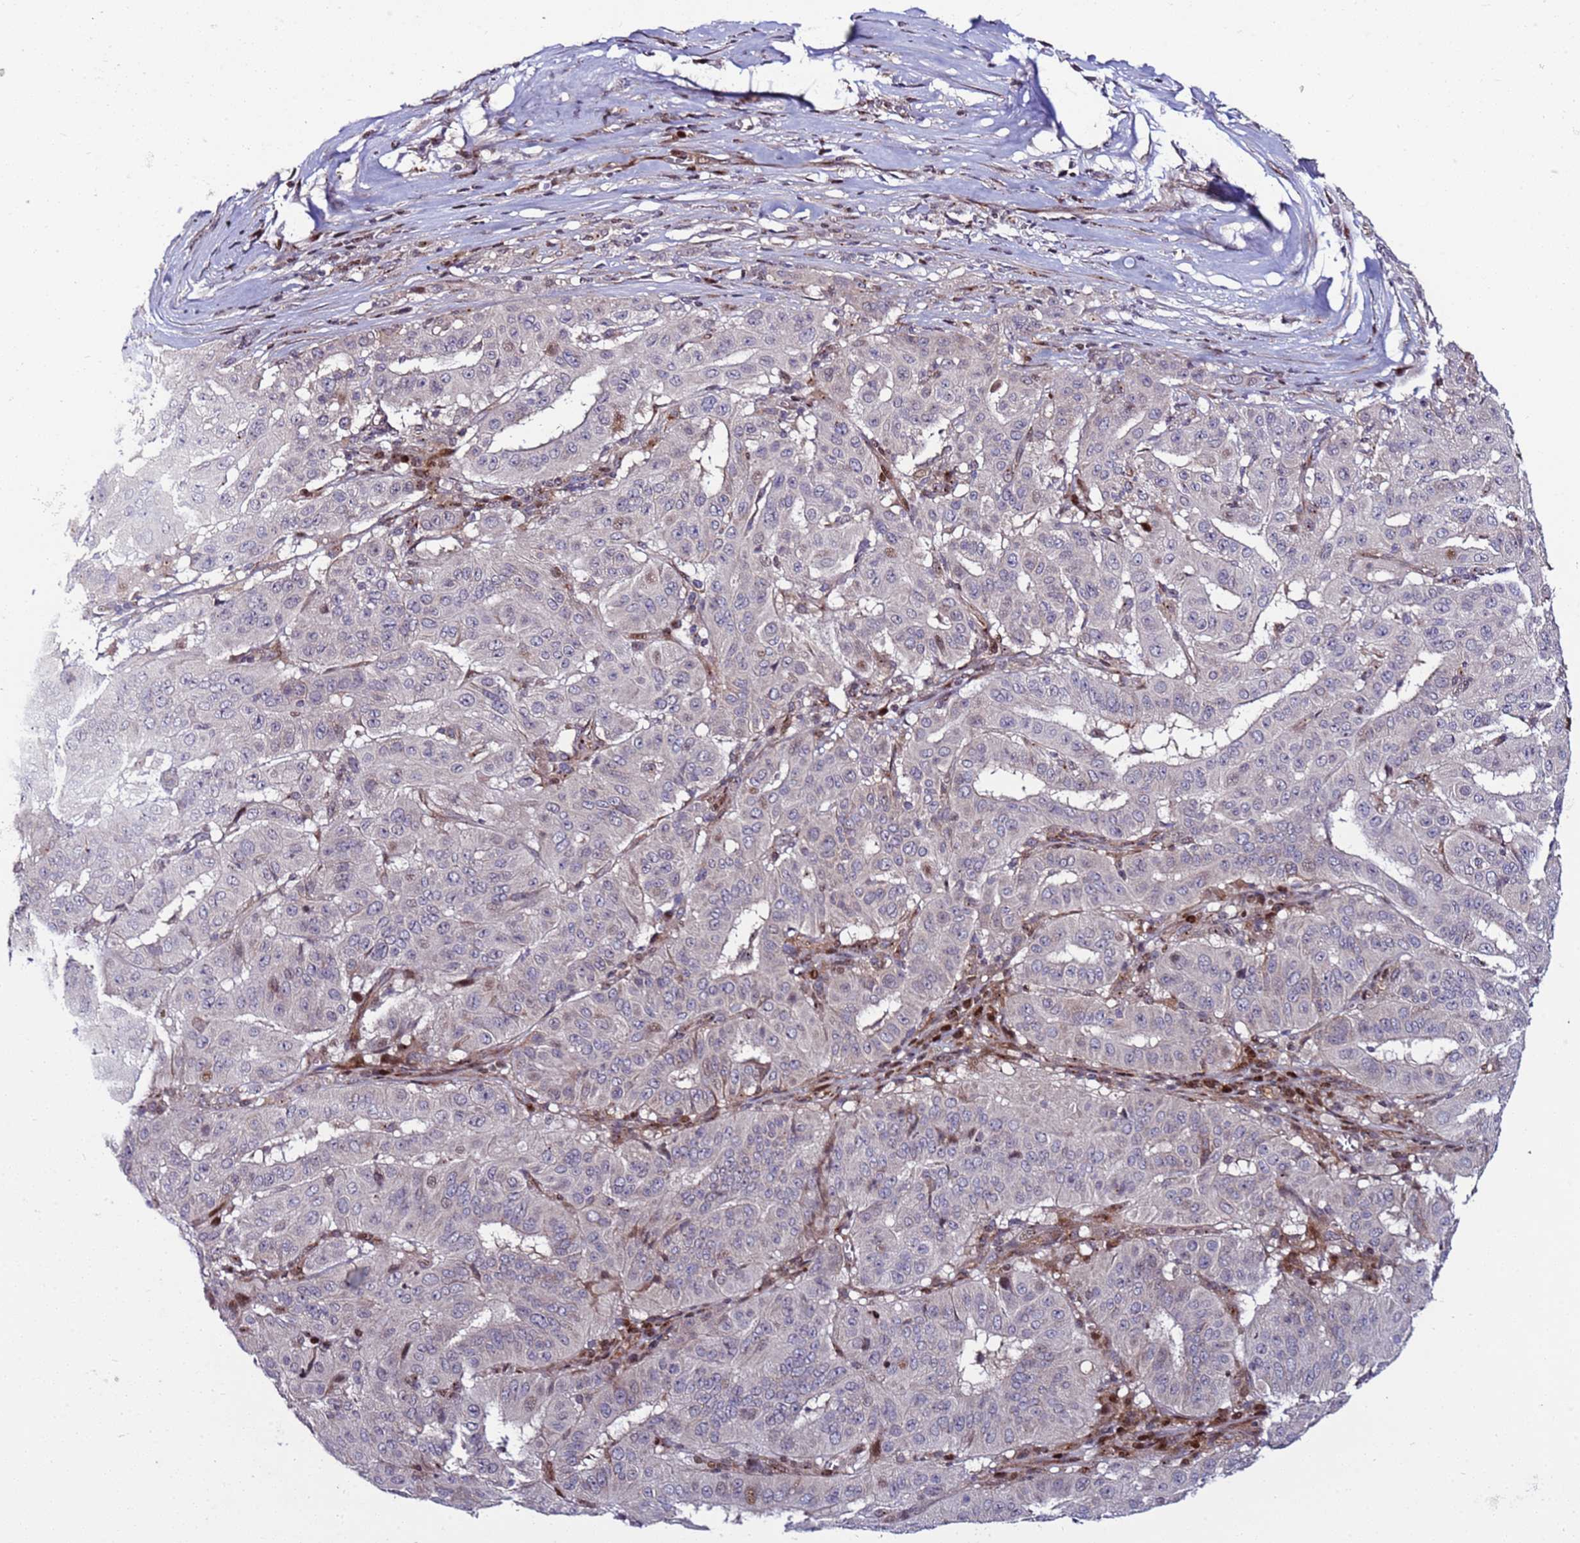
{"staining": {"intensity": "negative", "quantity": "none", "location": "none"}, "tissue": "pancreatic cancer", "cell_type": "Tumor cells", "image_type": "cancer", "snomed": [{"axis": "morphology", "description": "Adenocarcinoma, NOS"}, {"axis": "topography", "description": "Pancreas"}], "caption": "Human adenocarcinoma (pancreatic) stained for a protein using immunohistochemistry reveals no expression in tumor cells.", "gene": "WBP11", "patient": {"sex": "male", "age": 63}}